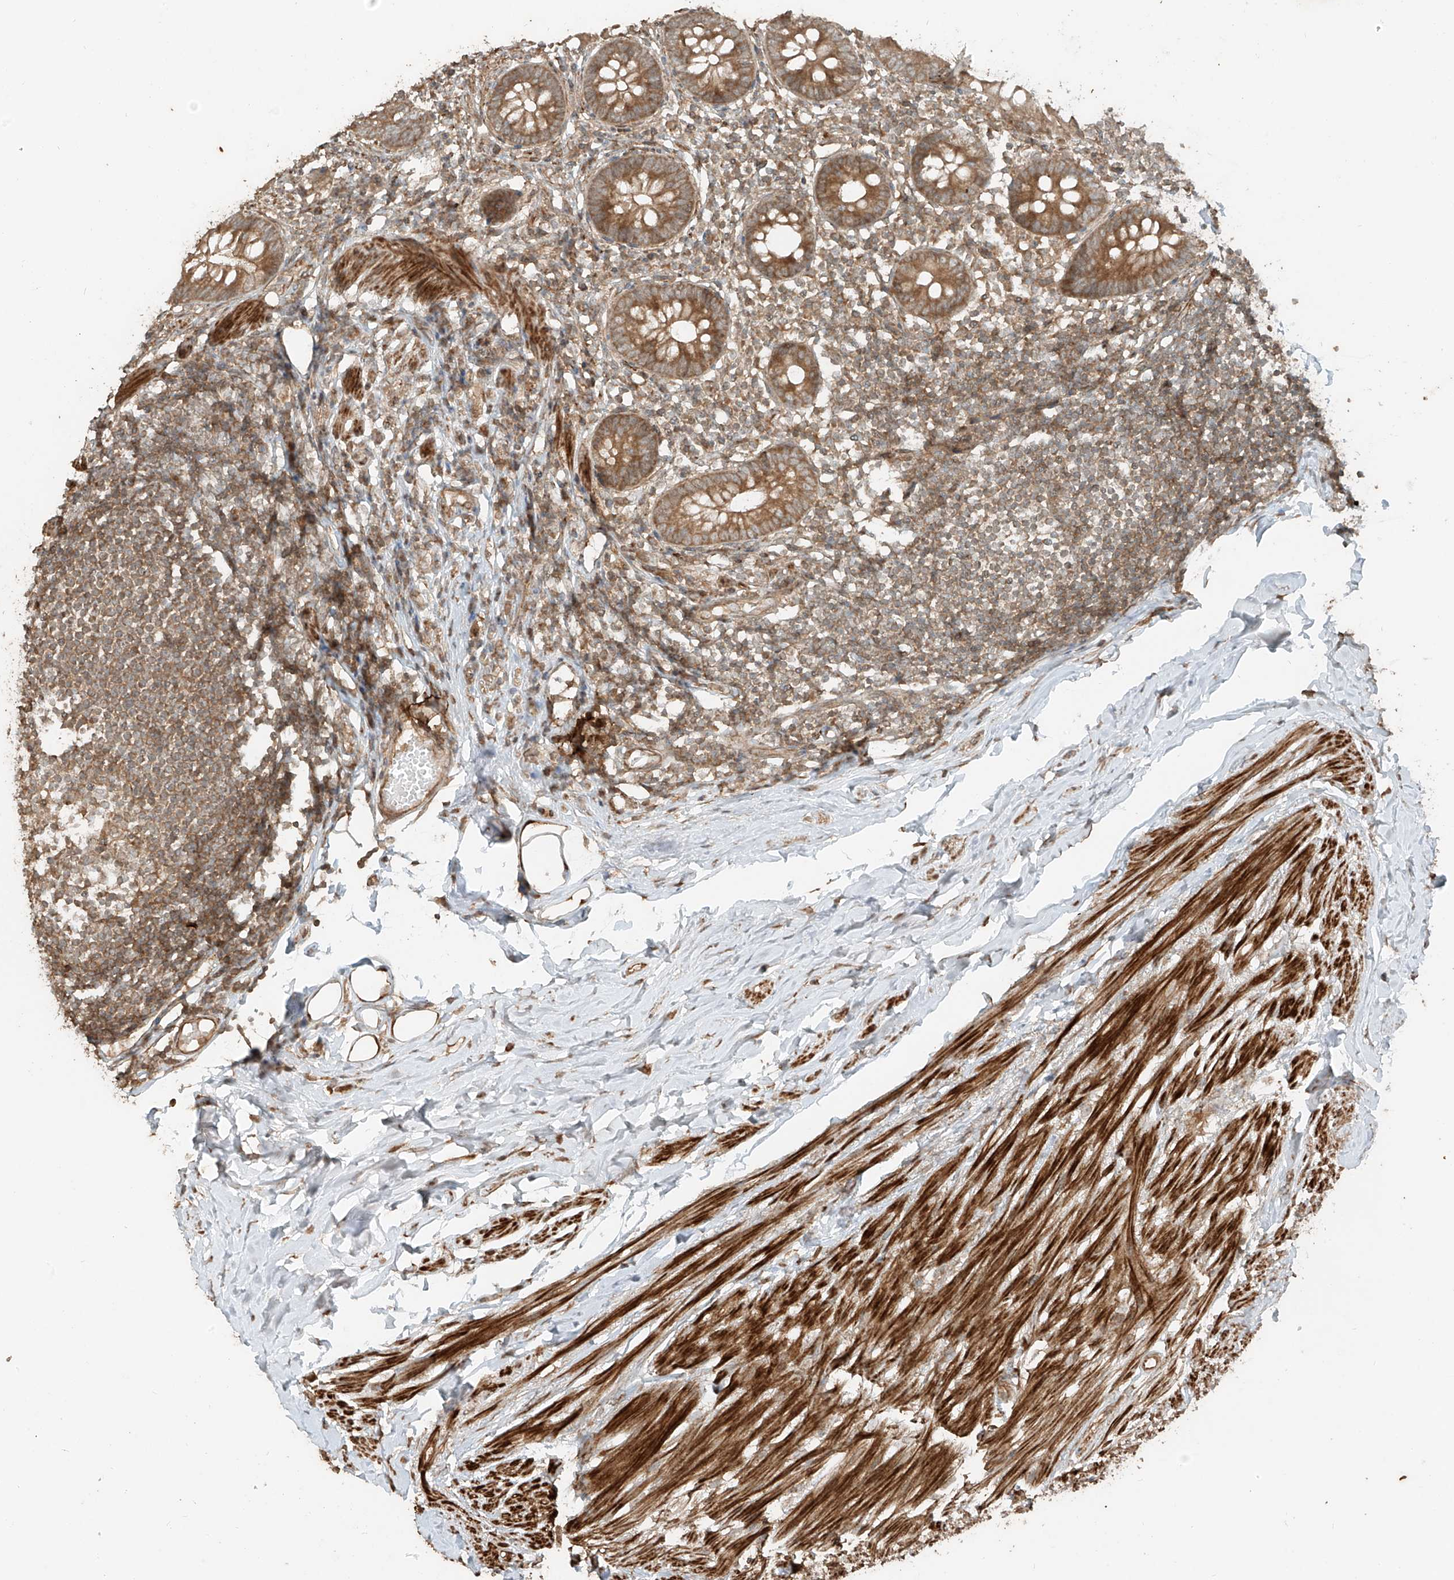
{"staining": {"intensity": "moderate", "quantity": ">75%", "location": "cytoplasmic/membranous"}, "tissue": "appendix", "cell_type": "Glandular cells", "image_type": "normal", "snomed": [{"axis": "morphology", "description": "Normal tissue, NOS"}, {"axis": "topography", "description": "Appendix"}], "caption": "Appendix stained with immunohistochemistry (IHC) exhibits moderate cytoplasmic/membranous positivity in about >75% of glandular cells. (DAB (3,3'-diaminobenzidine) IHC with brightfield microscopy, high magnification).", "gene": "ANKZF1", "patient": {"sex": "female", "age": 62}}